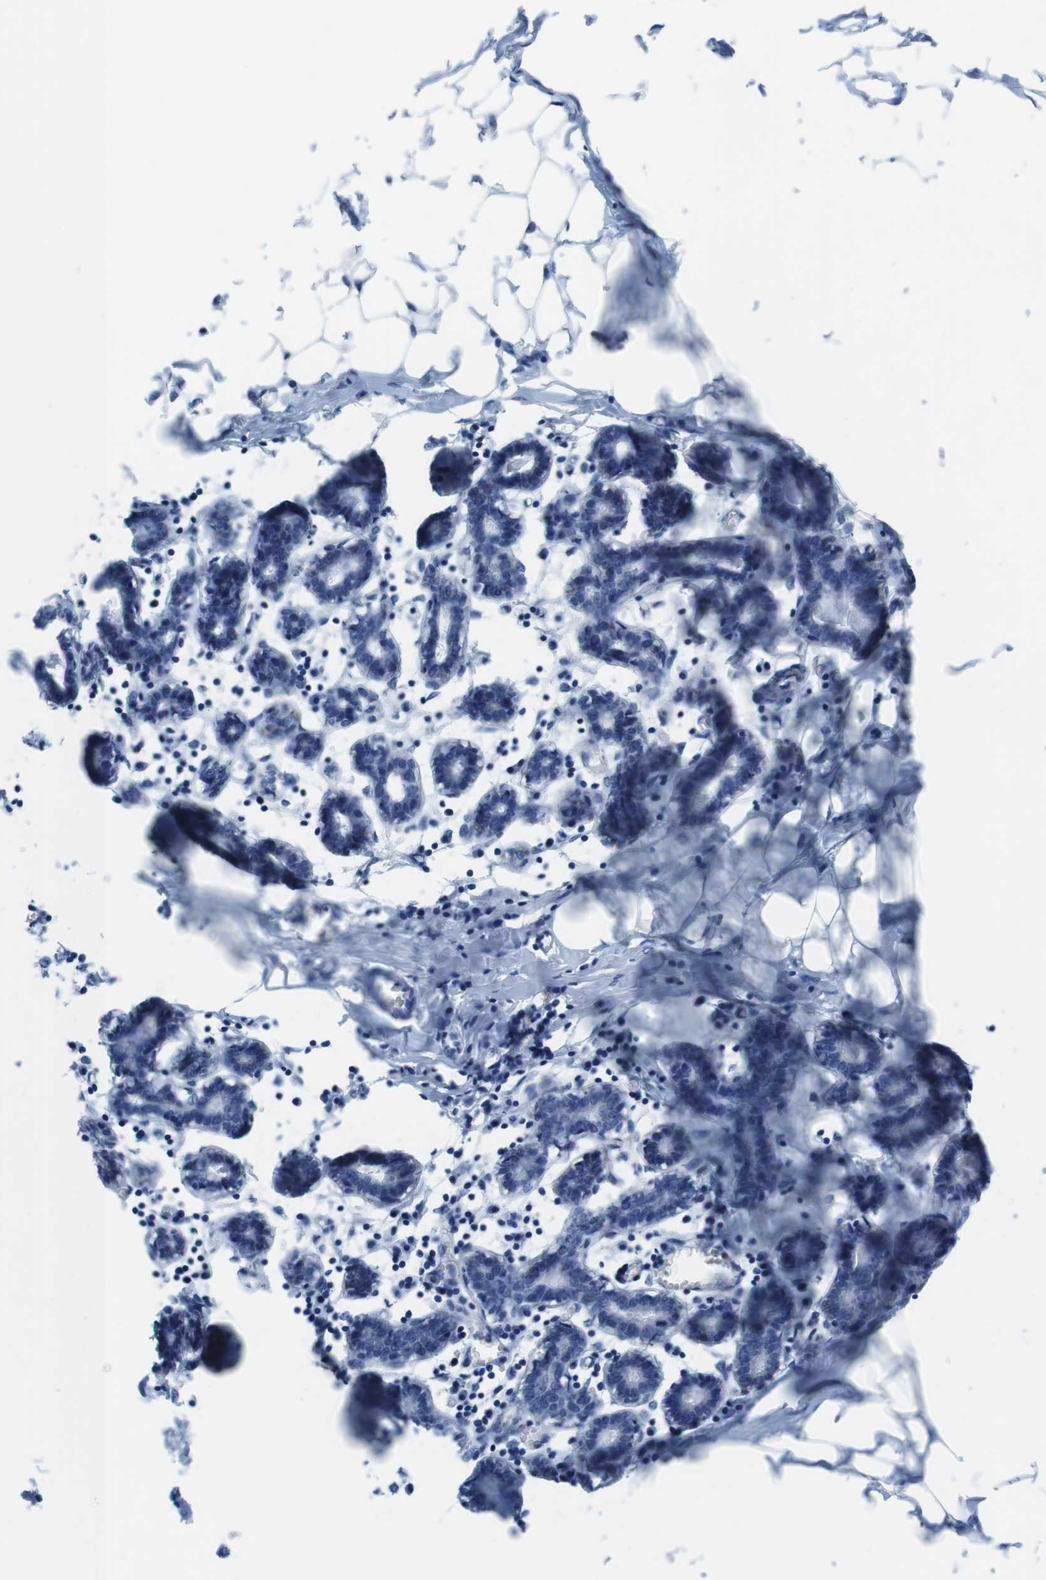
{"staining": {"intensity": "negative", "quantity": "none", "location": "none"}, "tissue": "breast", "cell_type": "Adipocytes", "image_type": "normal", "snomed": [{"axis": "morphology", "description": "Normal tissue, NOS"}, {"axis": "topography", "description": "Breast"}], "caption": "Immunohistochemical staining of benign human breast demonstrates no significant expression in adipocytes. (DAB (3,3'-diaminobenzidine) immunohistochemistry (IHC) with hematoxylin counter stain).", "gene": "DIAPH2", "patient": {"sex": "female", "age": 27}}